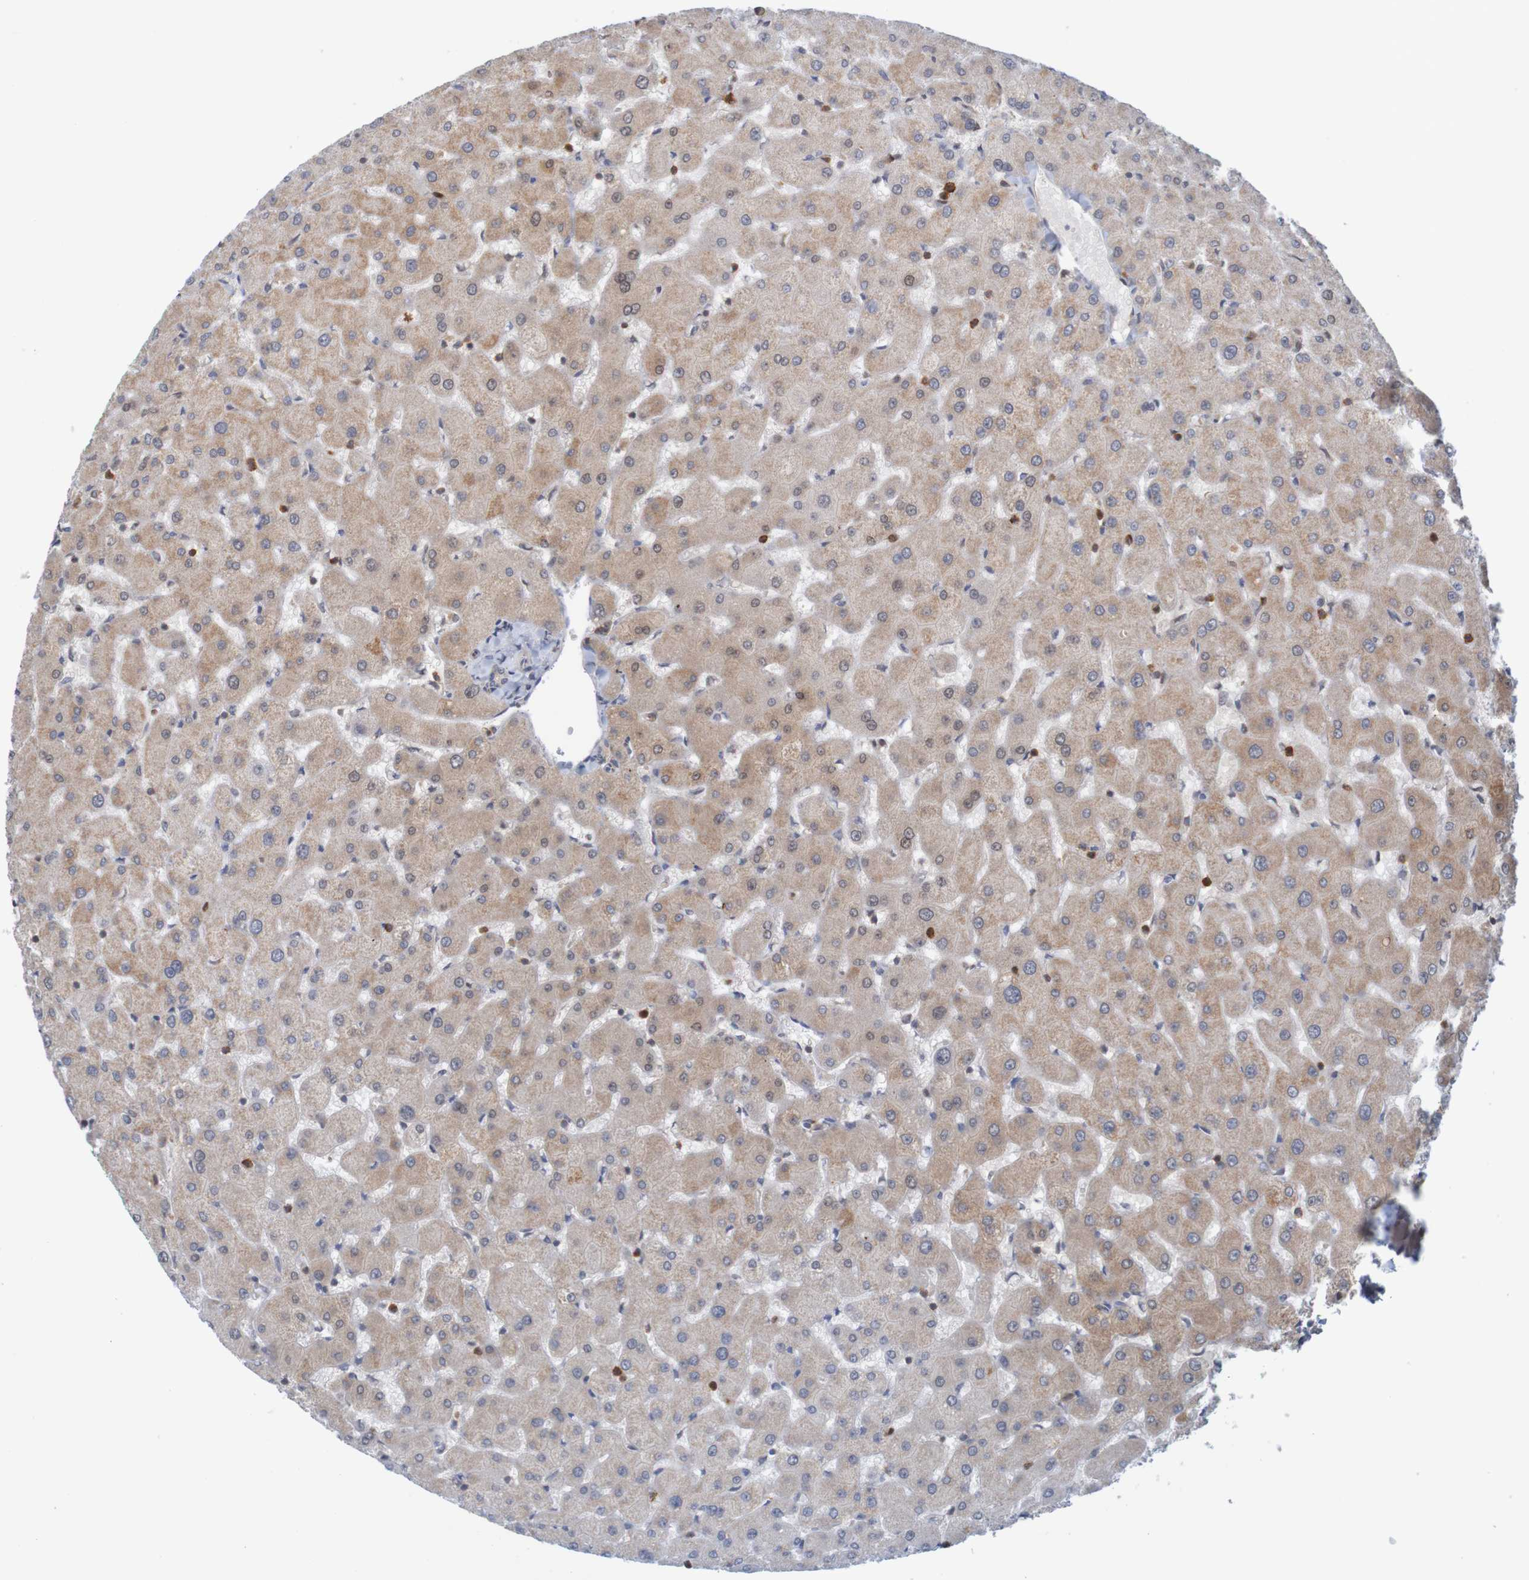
{"staining": {"intensity": "negative", "quantity": "none", "location": "none"}, "tissue": "liver", "cell_type": "Cholangiocytes", "image_type": "normal", "snomed": [{"axis": "morphology", "description": "Normal tissue, NOS"}, {"axis": "topography", "description": "Liver"}], "caption": "A high-resolution image shows IHC staining of normal liver, which displays no significant expression in cholangiocytes. (DAB (3,3'-diaminobenzidine) immunohistochemistry (IHC) visualized using brightfield microscopy, high magnification).", "gene": "NAV2", "patient": {"sex": "female", "age": 63}}